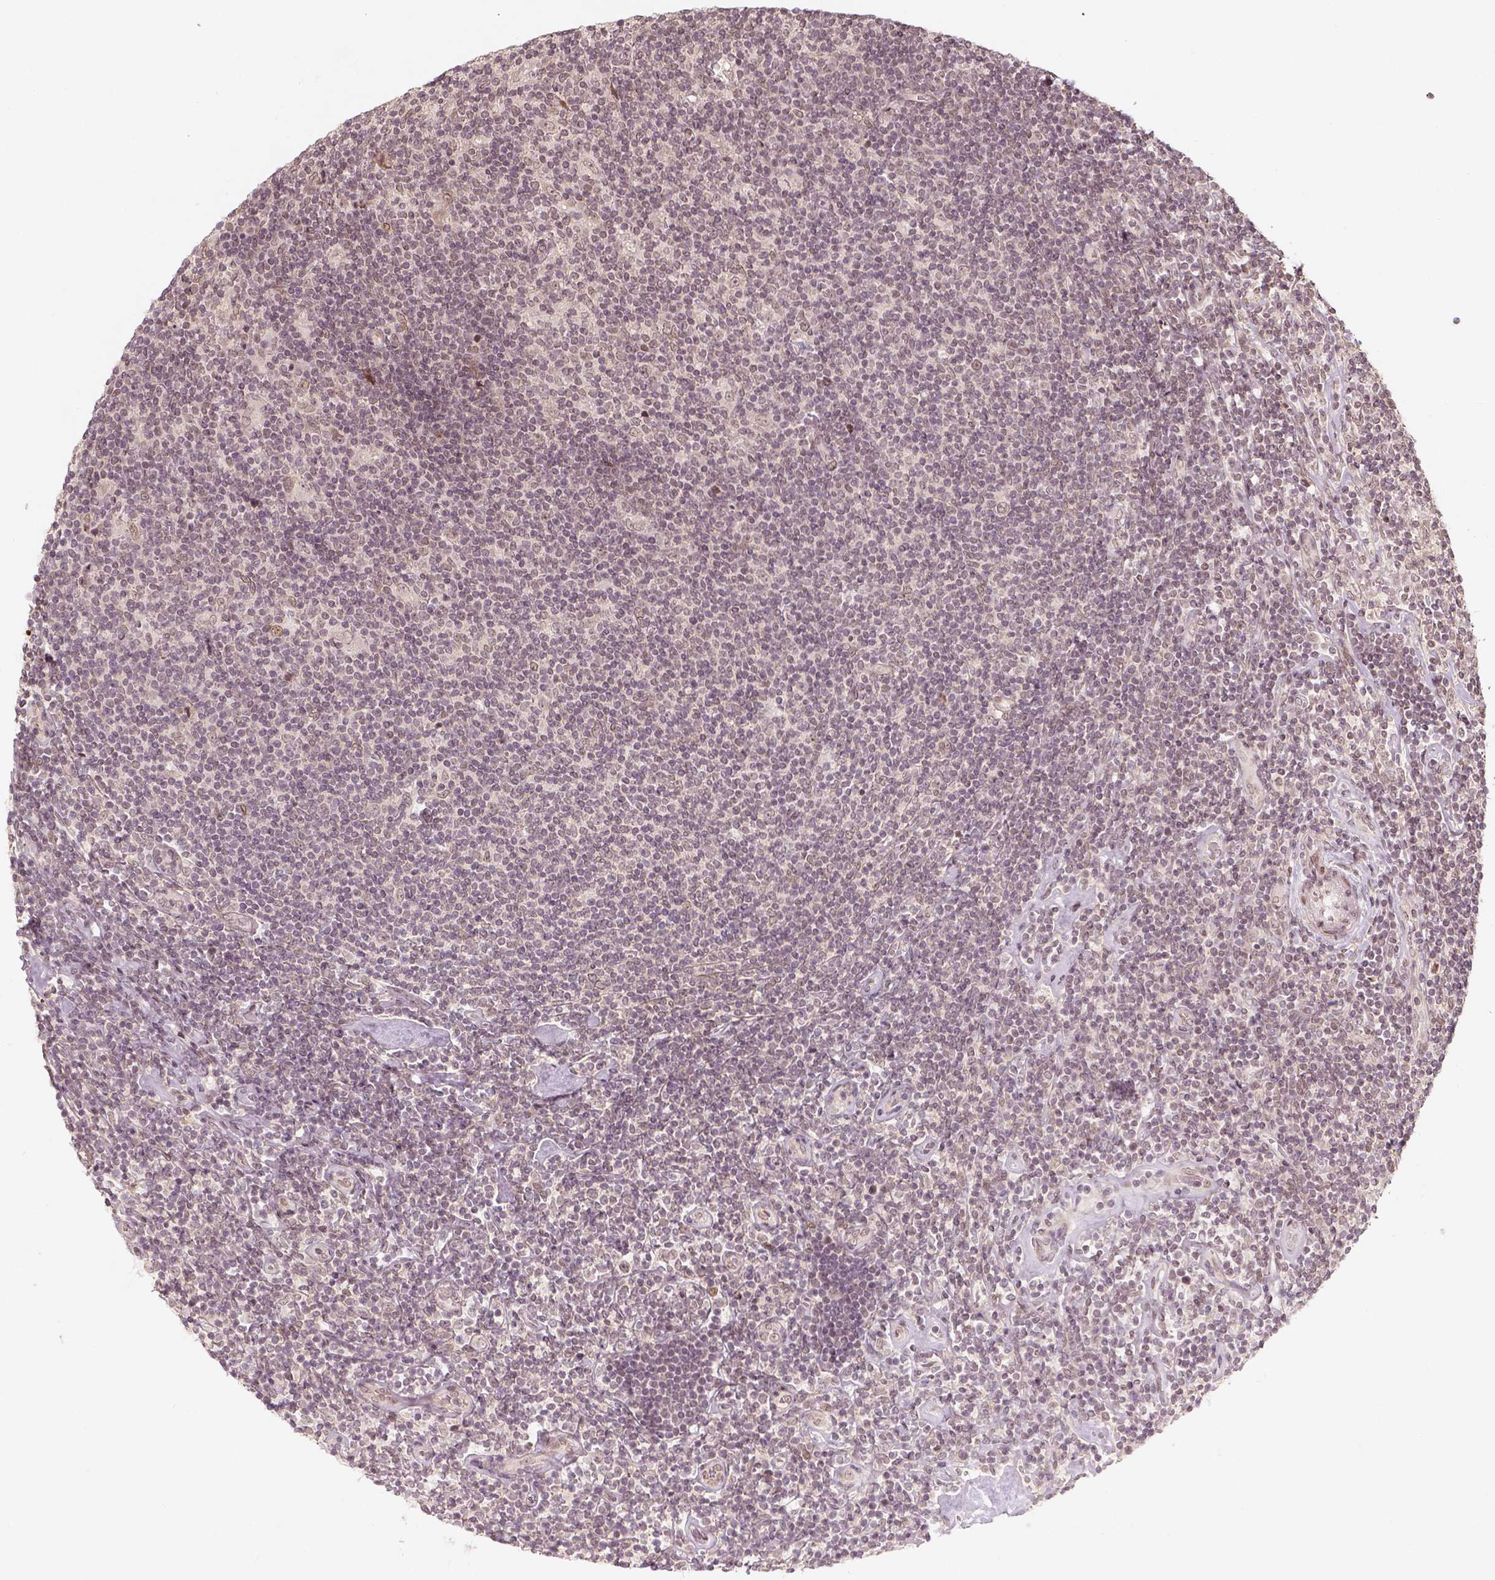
{"staining": {"intensity": "negative", "quantity": "none", "location": "none"}, "tissue": "lymphoma", "cell_type": "Tumor cells", "image_type": "cancer", "snomed": [{"axis": "morphology", "description": "Hodgkin's disease, NOS"}, {"axis": "topography", "description": "Lymph node"}], "caption": "Immunohistochemistry micrograph of Hodgkin's disease stained for a protein (brown), which shows no staining in tumor cells.", "gene": "ZMAT3", "patient": {"sex": "male", "age": 40}}